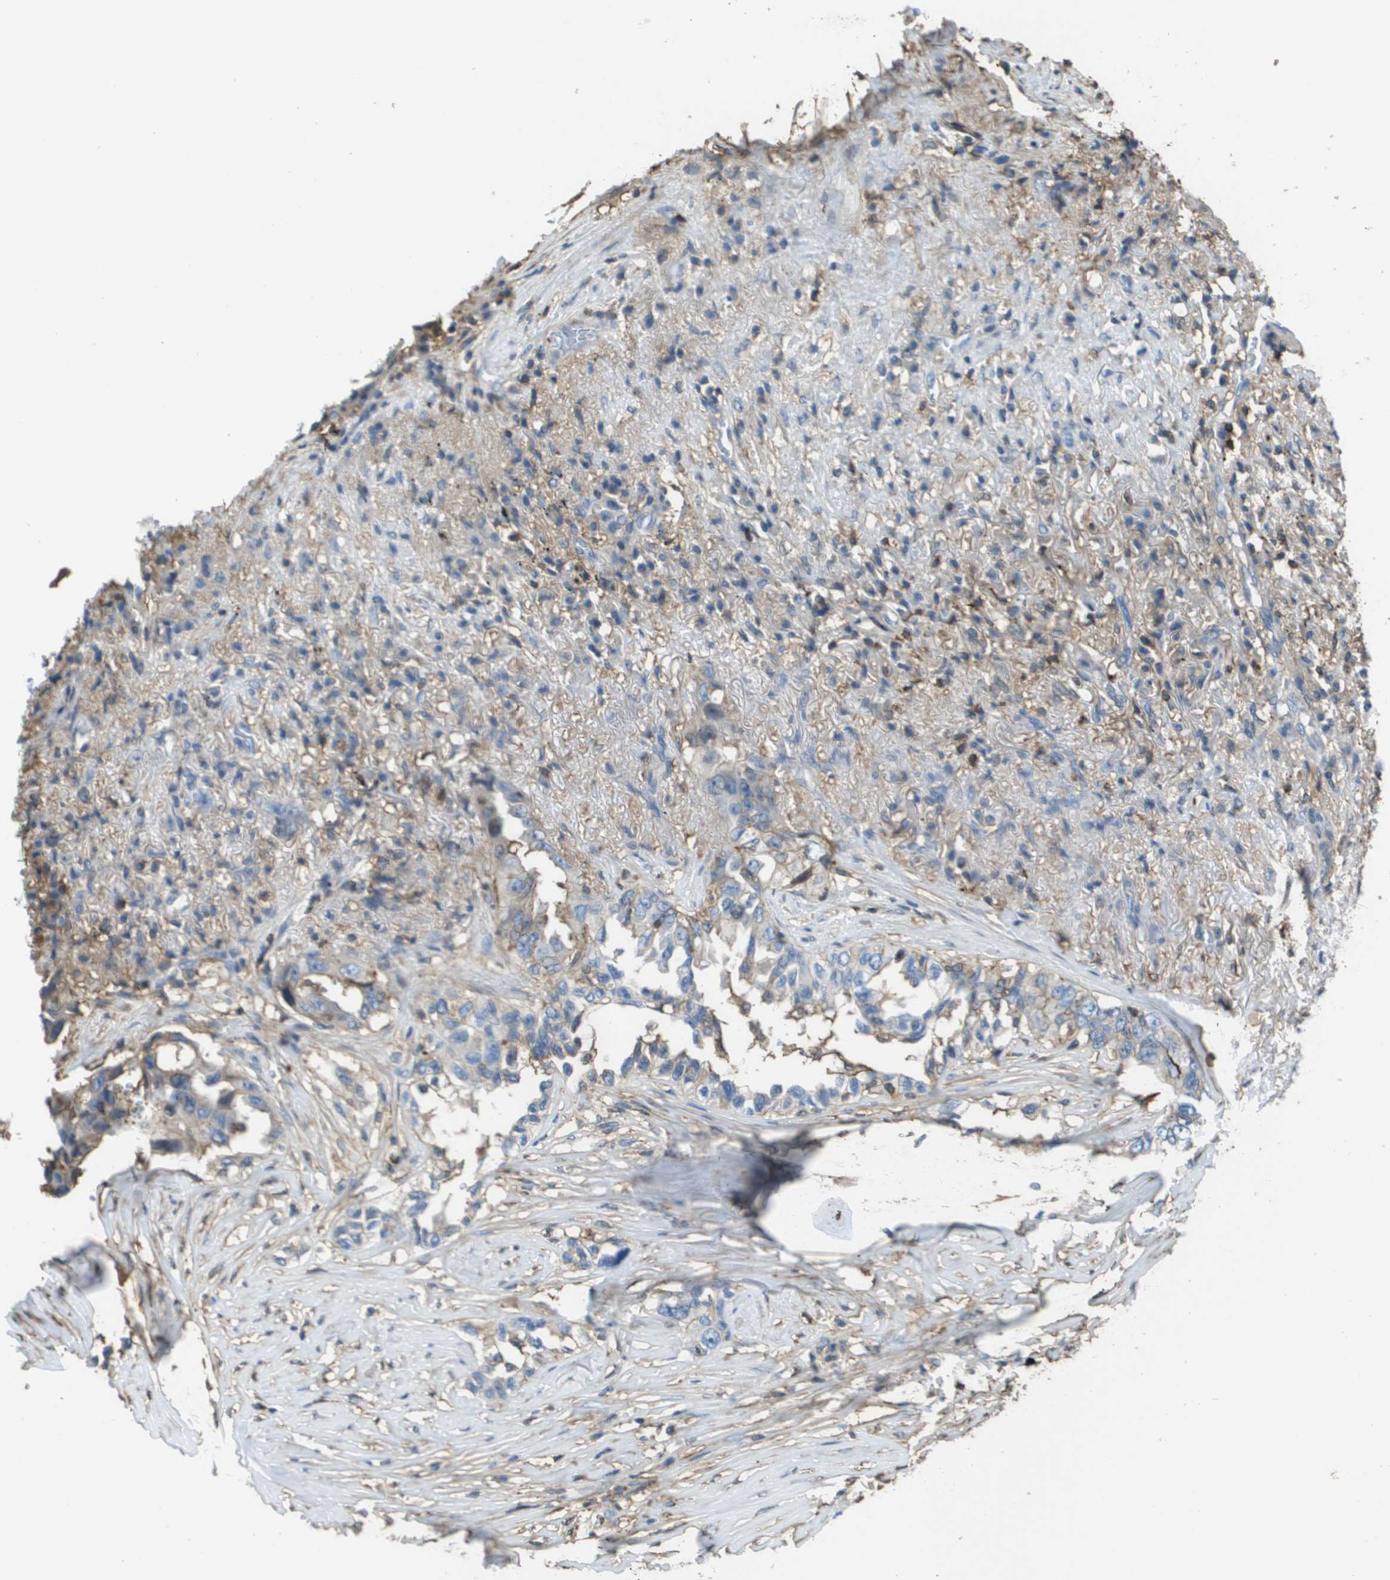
{"staining": {"intensity": "negative", "quantity": "none", "location": "none"}, "tissue": "lung cancer", "cell_type": "Tumor cells", "image_type": "cancer", "snomed": [{"axis": "morphology", "description": "Adenocarcinoma, NOS"}, {"axis": "topography", "description": "Lung"}], "caption": "Image shows no significant protein staining in tumor cells of lung cancer.", "gene": "PASK", "patient": {"sex": "female", "age": 51}}